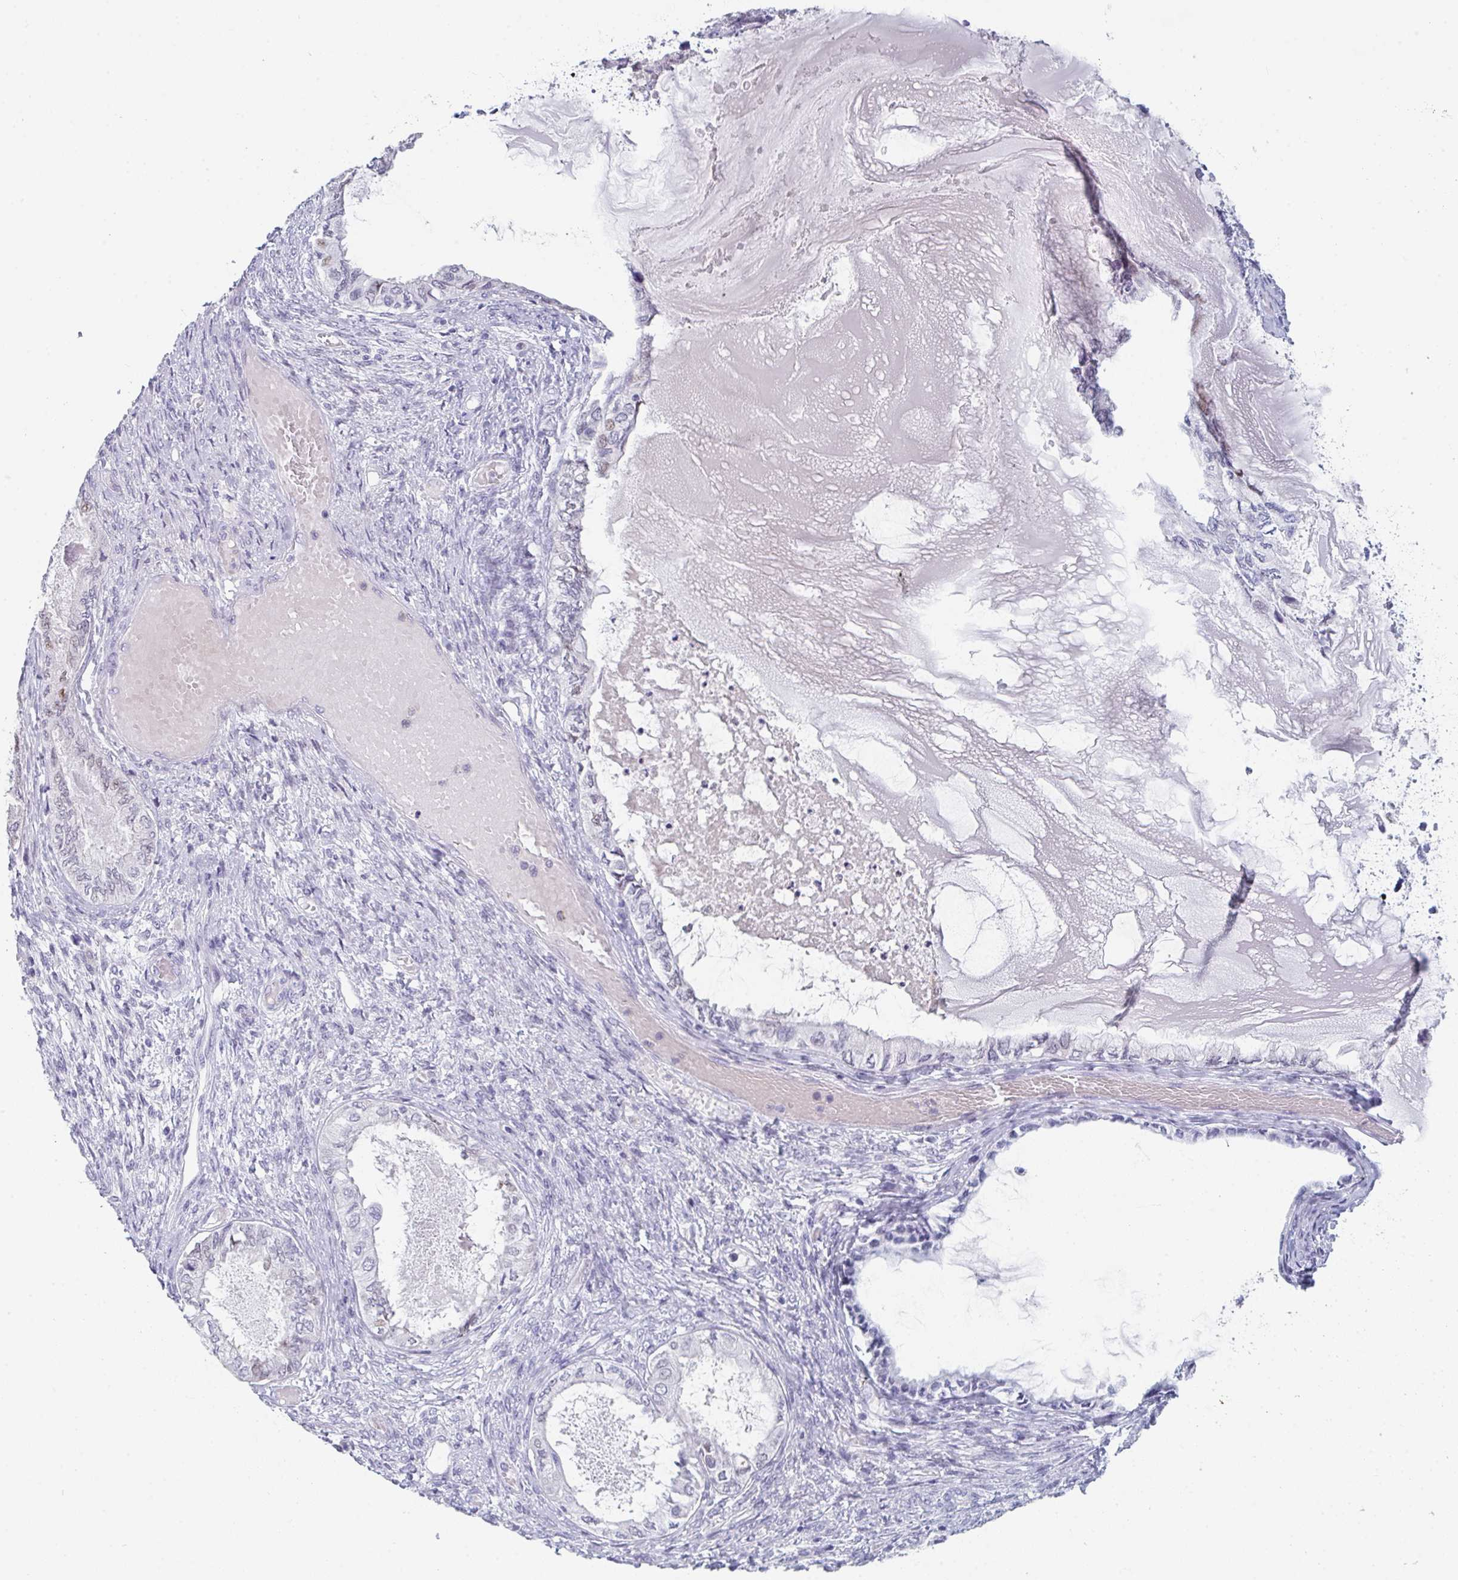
{"staining": {"intensity": "negative", "quantity": "none", "location": "none"}, "tissue": "ovarian cancer", "cell_type": "Tumor cells", "image_type": "cancer", "snomed": [{"axis": "morphology", "description": "Carcinoma, endometroid"}, {"axis": "topography", "description": "Ovary"}], "caption": "Image shows no significant protein staining in tumor cells of endometroid carcinoma (ovarian).", "gene": "RUBCN", "patient": {"sex": "female", "age": 70}}